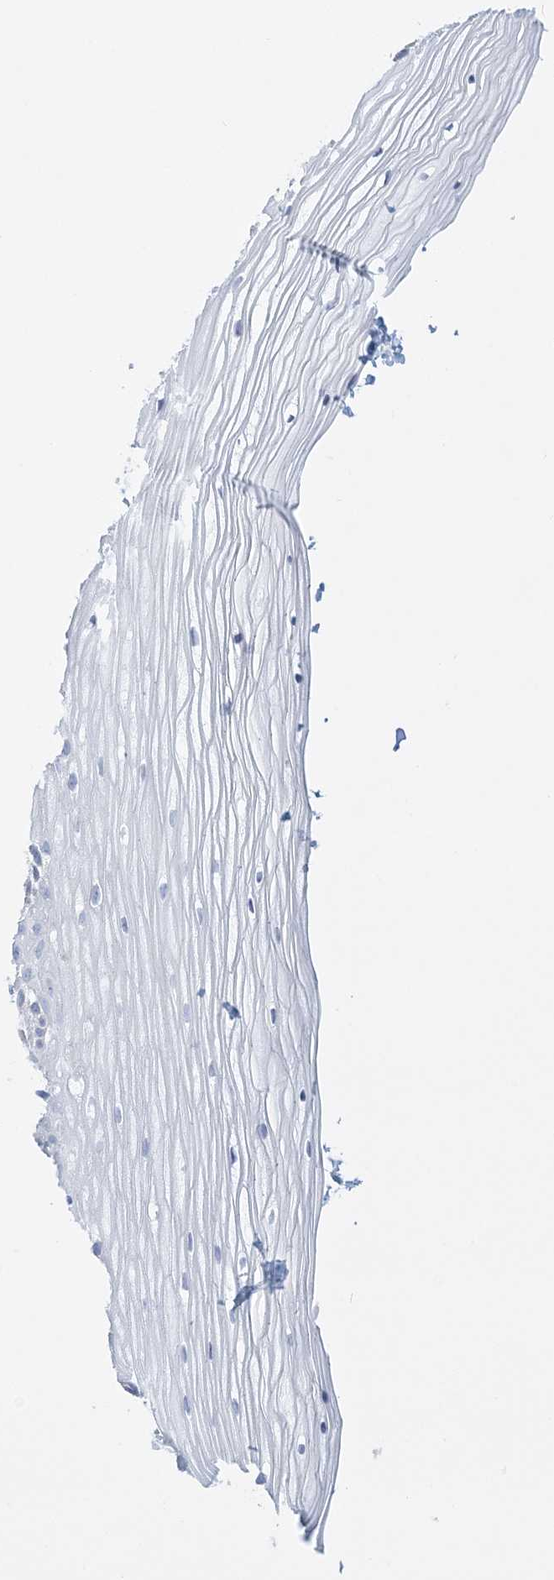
{"staining": {"intensity": "negative", "quantity": "none", "location": "none"}, "tissue": "vagina", "cell_type": "Squamous epithelial cells", "image_type": "normal", "snomed": [{"axis": "morphology", "description": "Normal tissue, NOS"}, {"axis": "topography", "description": "Vagina"}, {"axis": "topography", "description": "Cervix"}], "caption": "Protein analysis of benign vagina exhibits no significant staining in squamous epithelial cells. The staining is performed using DAB brown chromogen with nuclei counter-stained in using hematoxylin.", "gene": "ADGB", "patient": {"sex": "female", "age": 40}}